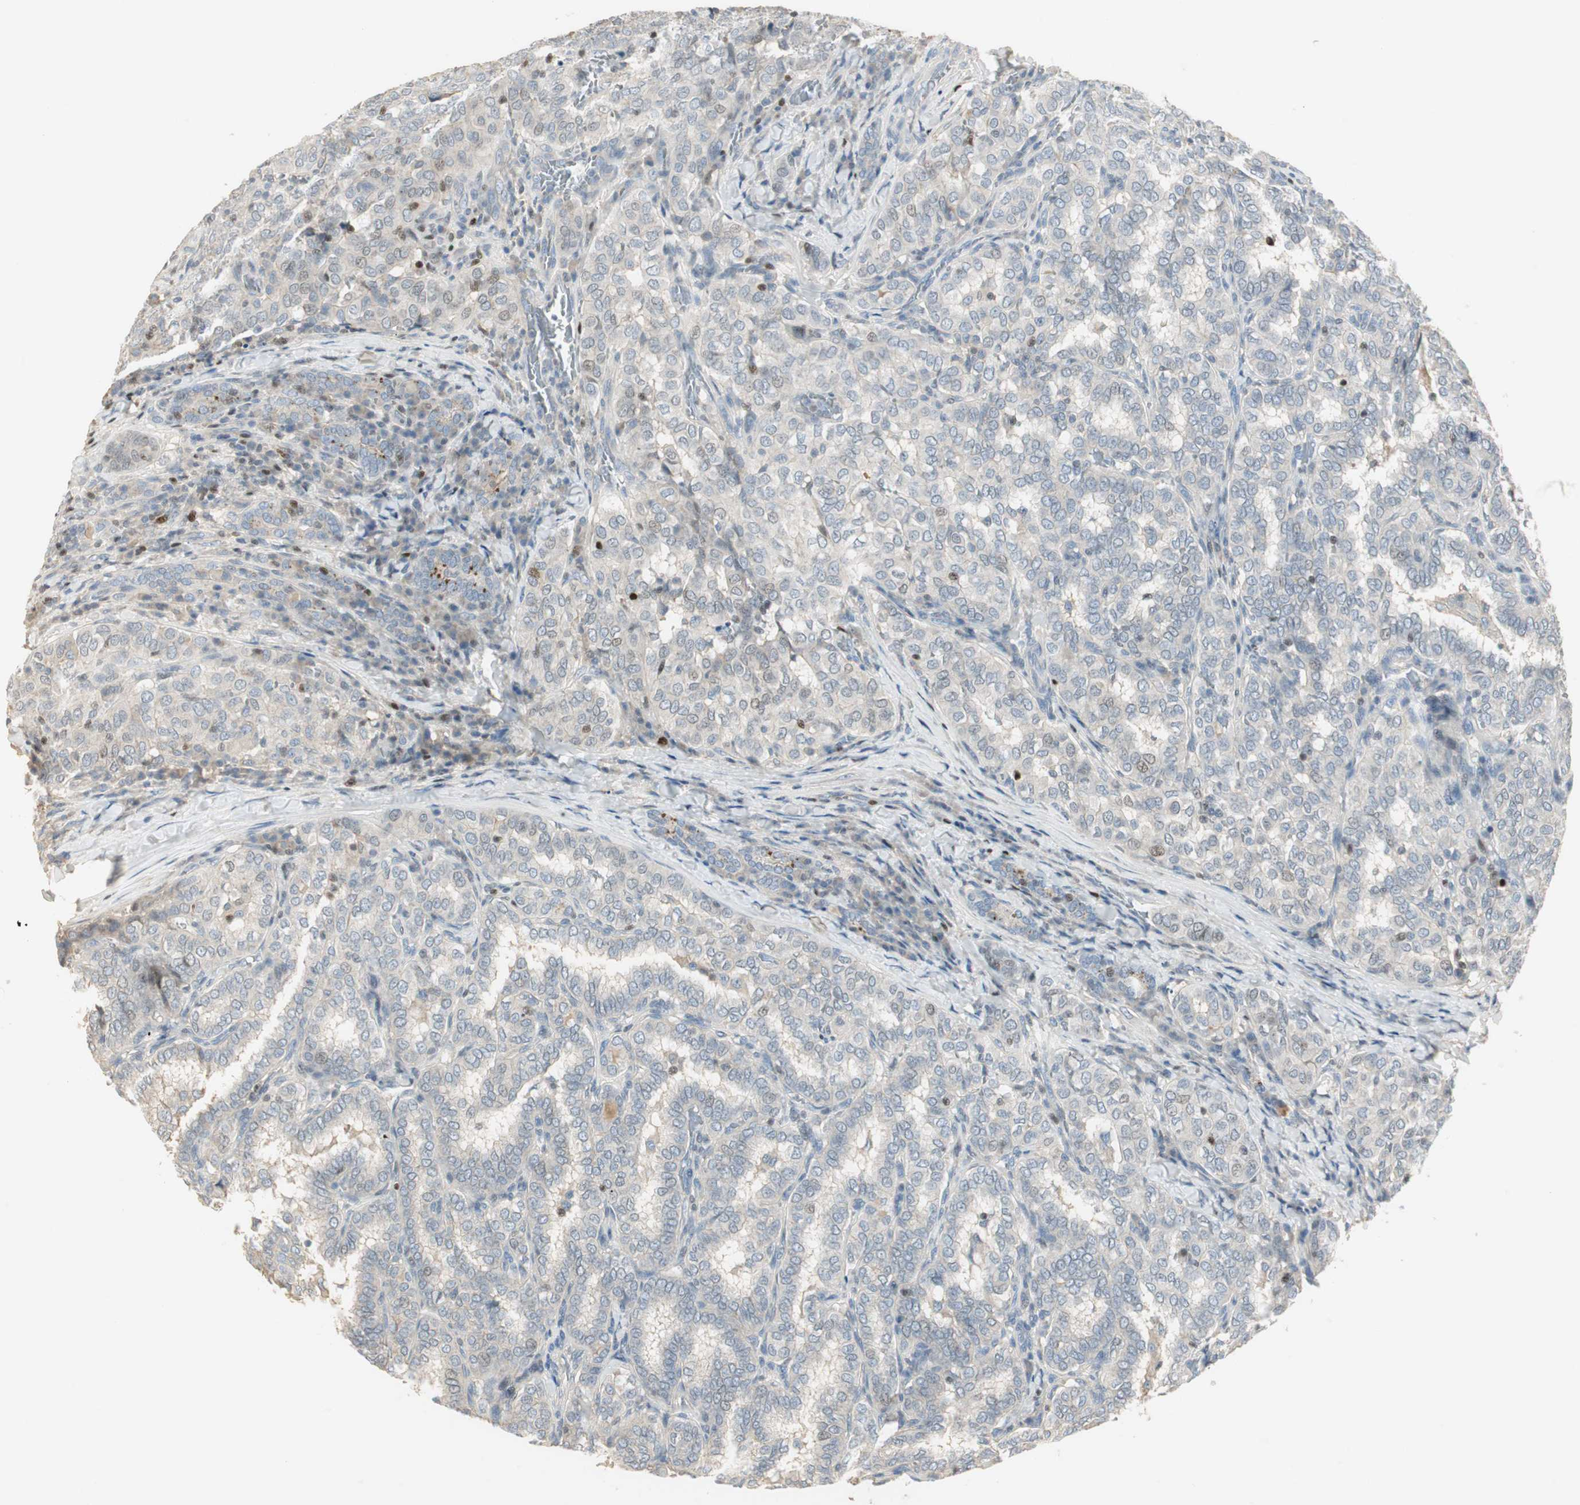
{"staining": {"intensity": "weak", "quantity": "<25%", "location": "nuclear"}, "tissue": "thyroid cancer", "cell_type": "Tumor cells", "image_type": "cancer", "snomed": [{"axis": "morphology", "description": "Papillary adenocarcinoma, NOS"}, {"axis": "topography", "description": "Thyroid gland"}], "caption": "A photomicrograph of thyroid cancer stained for a protein exhibits no brown staining in tumor cells.", "gene": "RUNX2", "patient": {"sex": "female", "age": 30}}